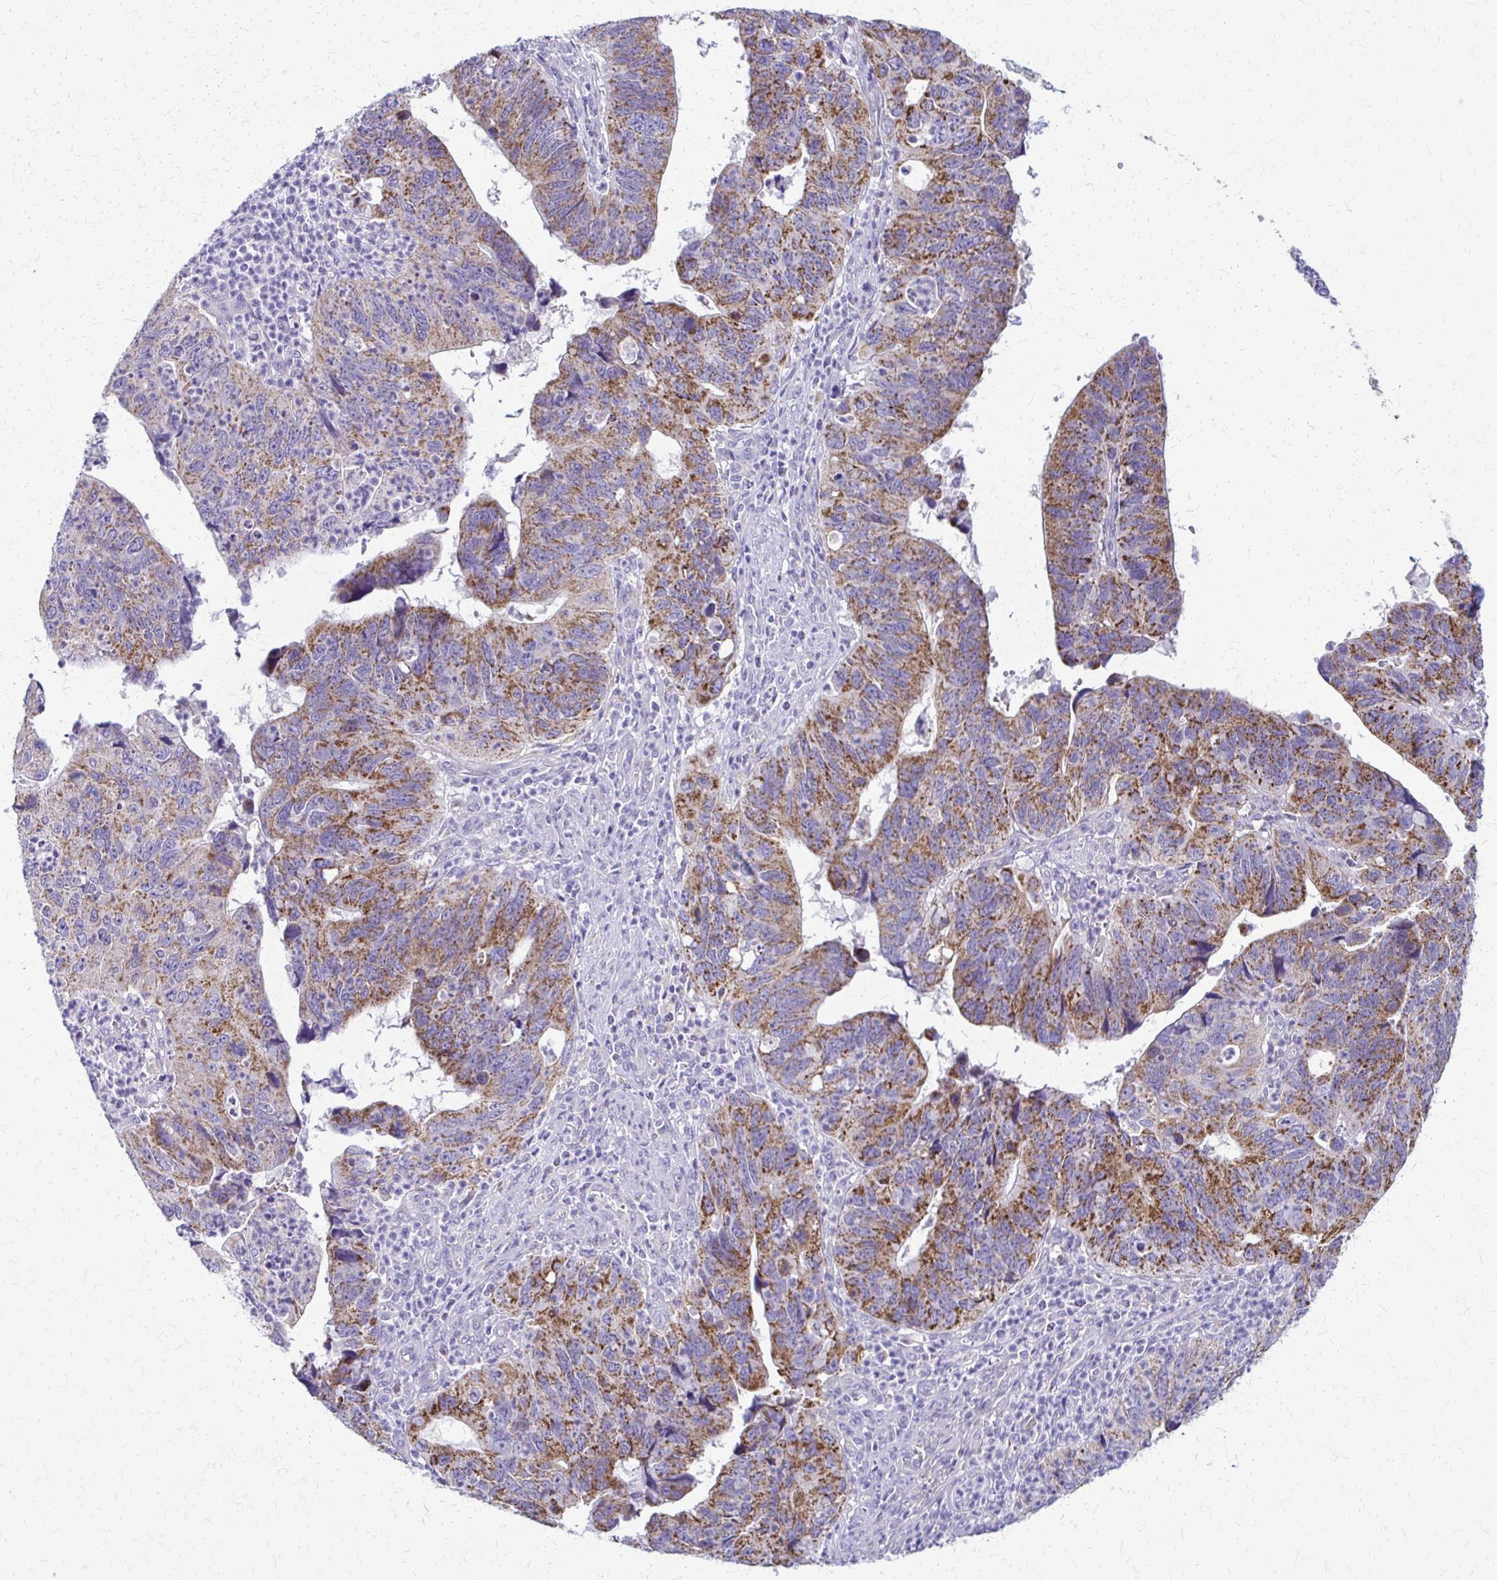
{"staining": {"intensity": "moderate", "quantity": ">75%", "location": "cytoplasmic/membranous"}, "tissue": "stomach cancer", "cell_type": "Tumor cells", "image_type": "cancer", "snomed": [{"axis": "morphology", "description": "Adenocarcinoma, NOS"}, {"axis": "topography", "description": "Stomach"}], "caption": "Immunohistochemical staining of human adenocarcinoma (stomach) demonstrates medium levels of moderate cytoplasmic/membranous protein expression in about >75% of tumor cells. The protein of interest is shown in brown color, while the nuclei are stained blue.", "gene": "SAMD13", "patient": {"sex": "male", "age": 59}}